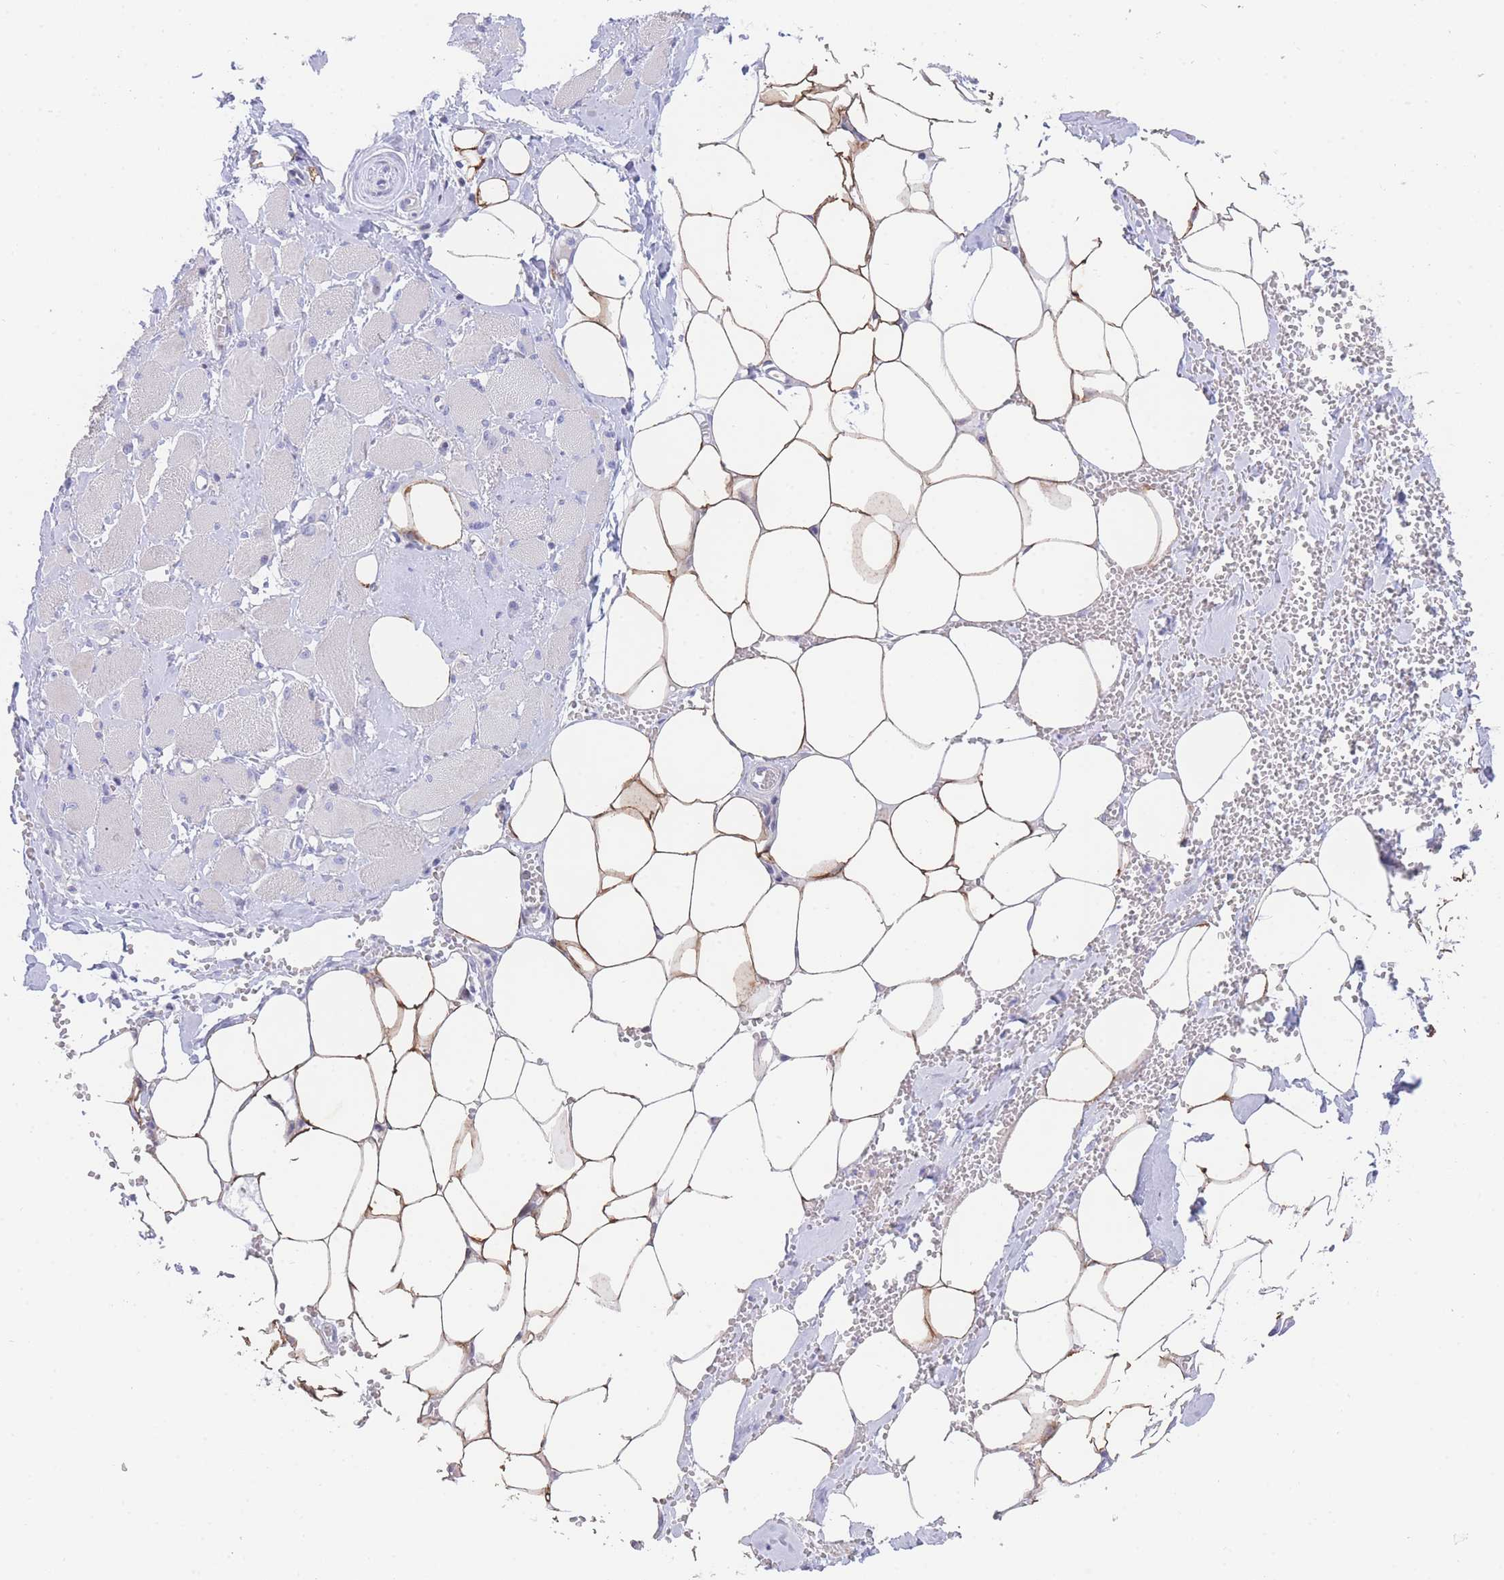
{"staining": {"intensity": "moderate", "quantity": "<25%", "location": "cytoplasmic/membranous"}, "tissue": "skeletal muscle", "cell_type": "Myocytes", "image_type": "normal", "snomed": [{"axis": "morphology", "description": "Normal tissue, NOS"}, {"axis": "morphology", "description": "Basal cell carcinoma"}, {"axis": "topography", "description": "Skeletal muscle"}], "caption": "Skeletal muscle stained for a protein (brown) exhibits moderate cytoplasmic/membranous positive staining in about <25% of myocytes.", "gene": "GPAM", "patient": {"sex": "female", "age": 64}}